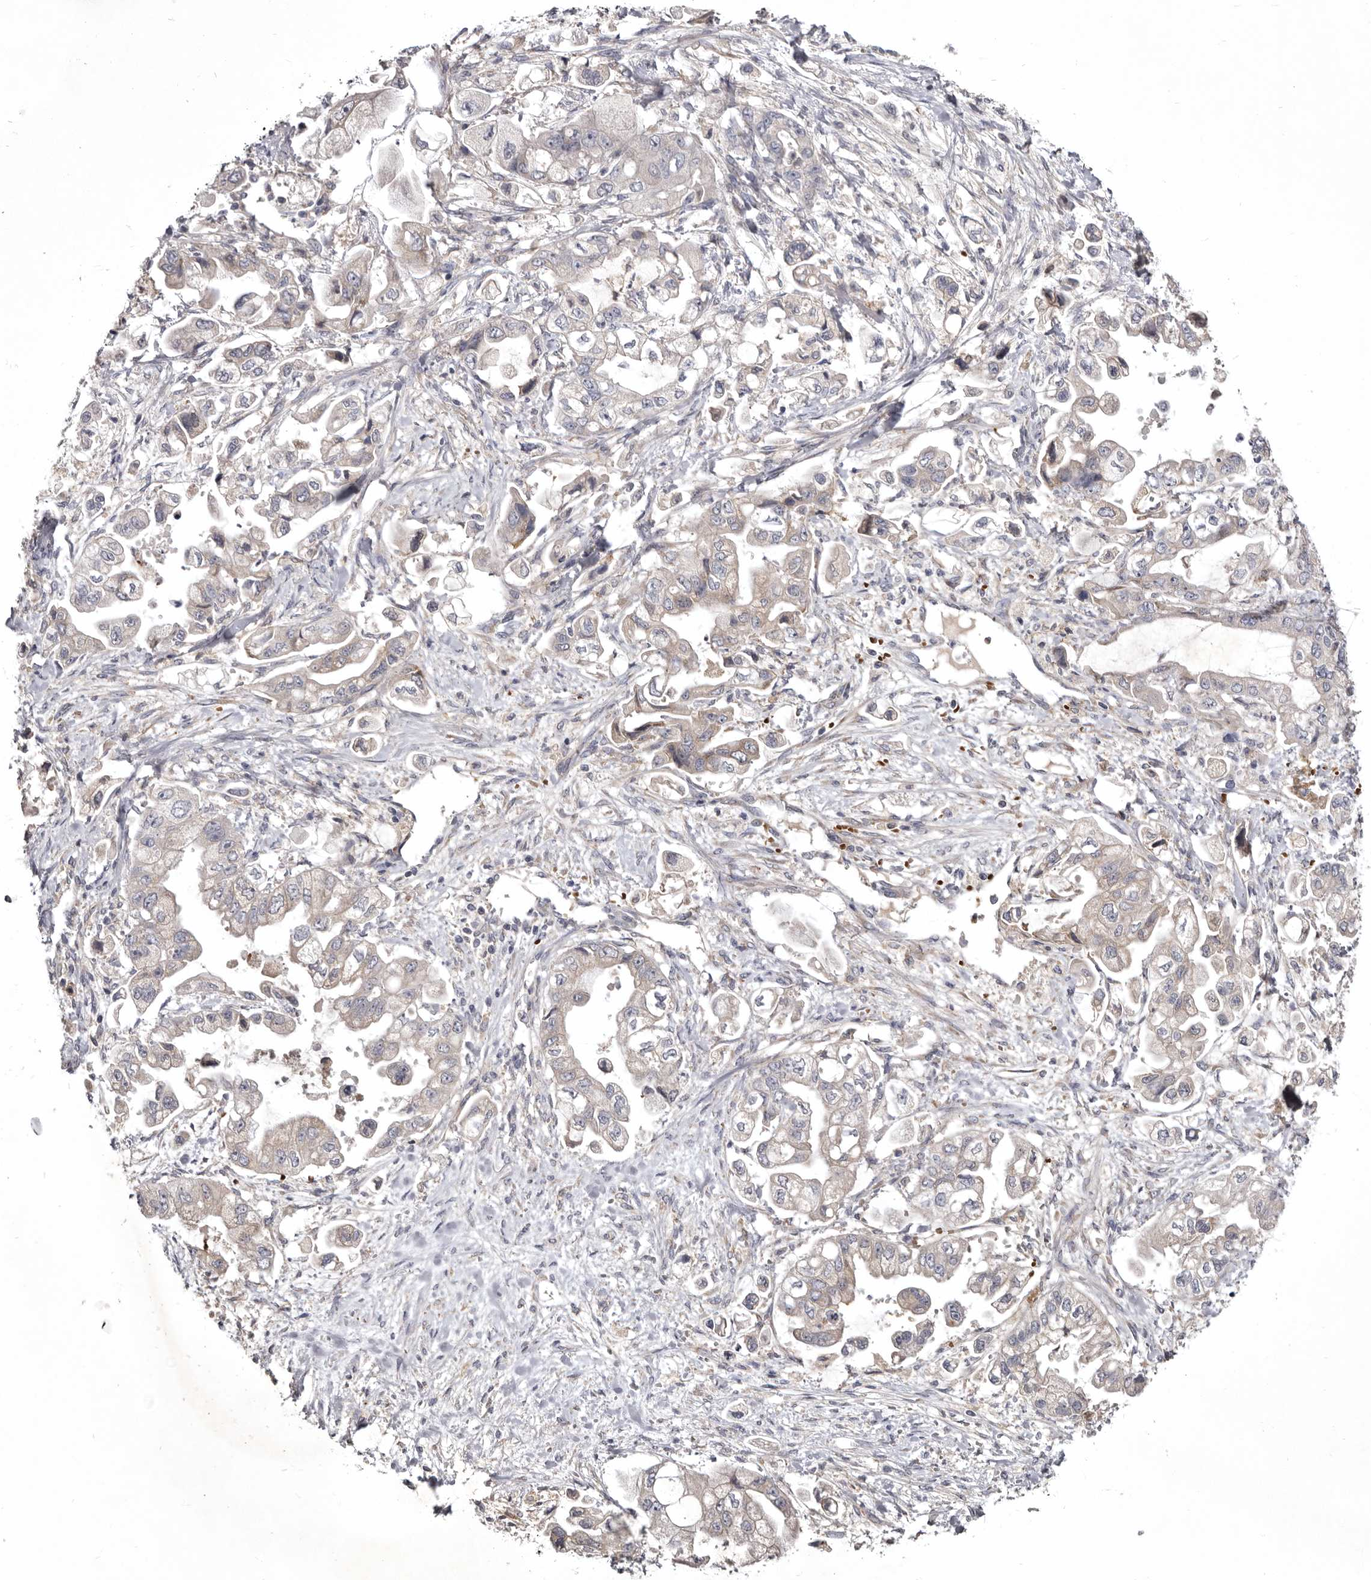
{"staining": {"intensity": "negative", "quantity": "none", "location": "none"}, "tissue": "stomach cancer", "cell_type": "Tumor cells", "image_type": "cancer", "snomed": [{"axis": "morphology", "description": "Adenocarcinoma, NOS"}, {"axis": "topography", "description": "Stomach"}], "caption": "High magnification brightfield microscopy of stomach adenocarcinoma stained with DAB (3,3'-diaminobenzidine) (brown) and counterstained with hematoxylin (blue): tumor cells show no significant staining.", "gene": "NENF", "patient": {"sex": "male", "age": 62}}